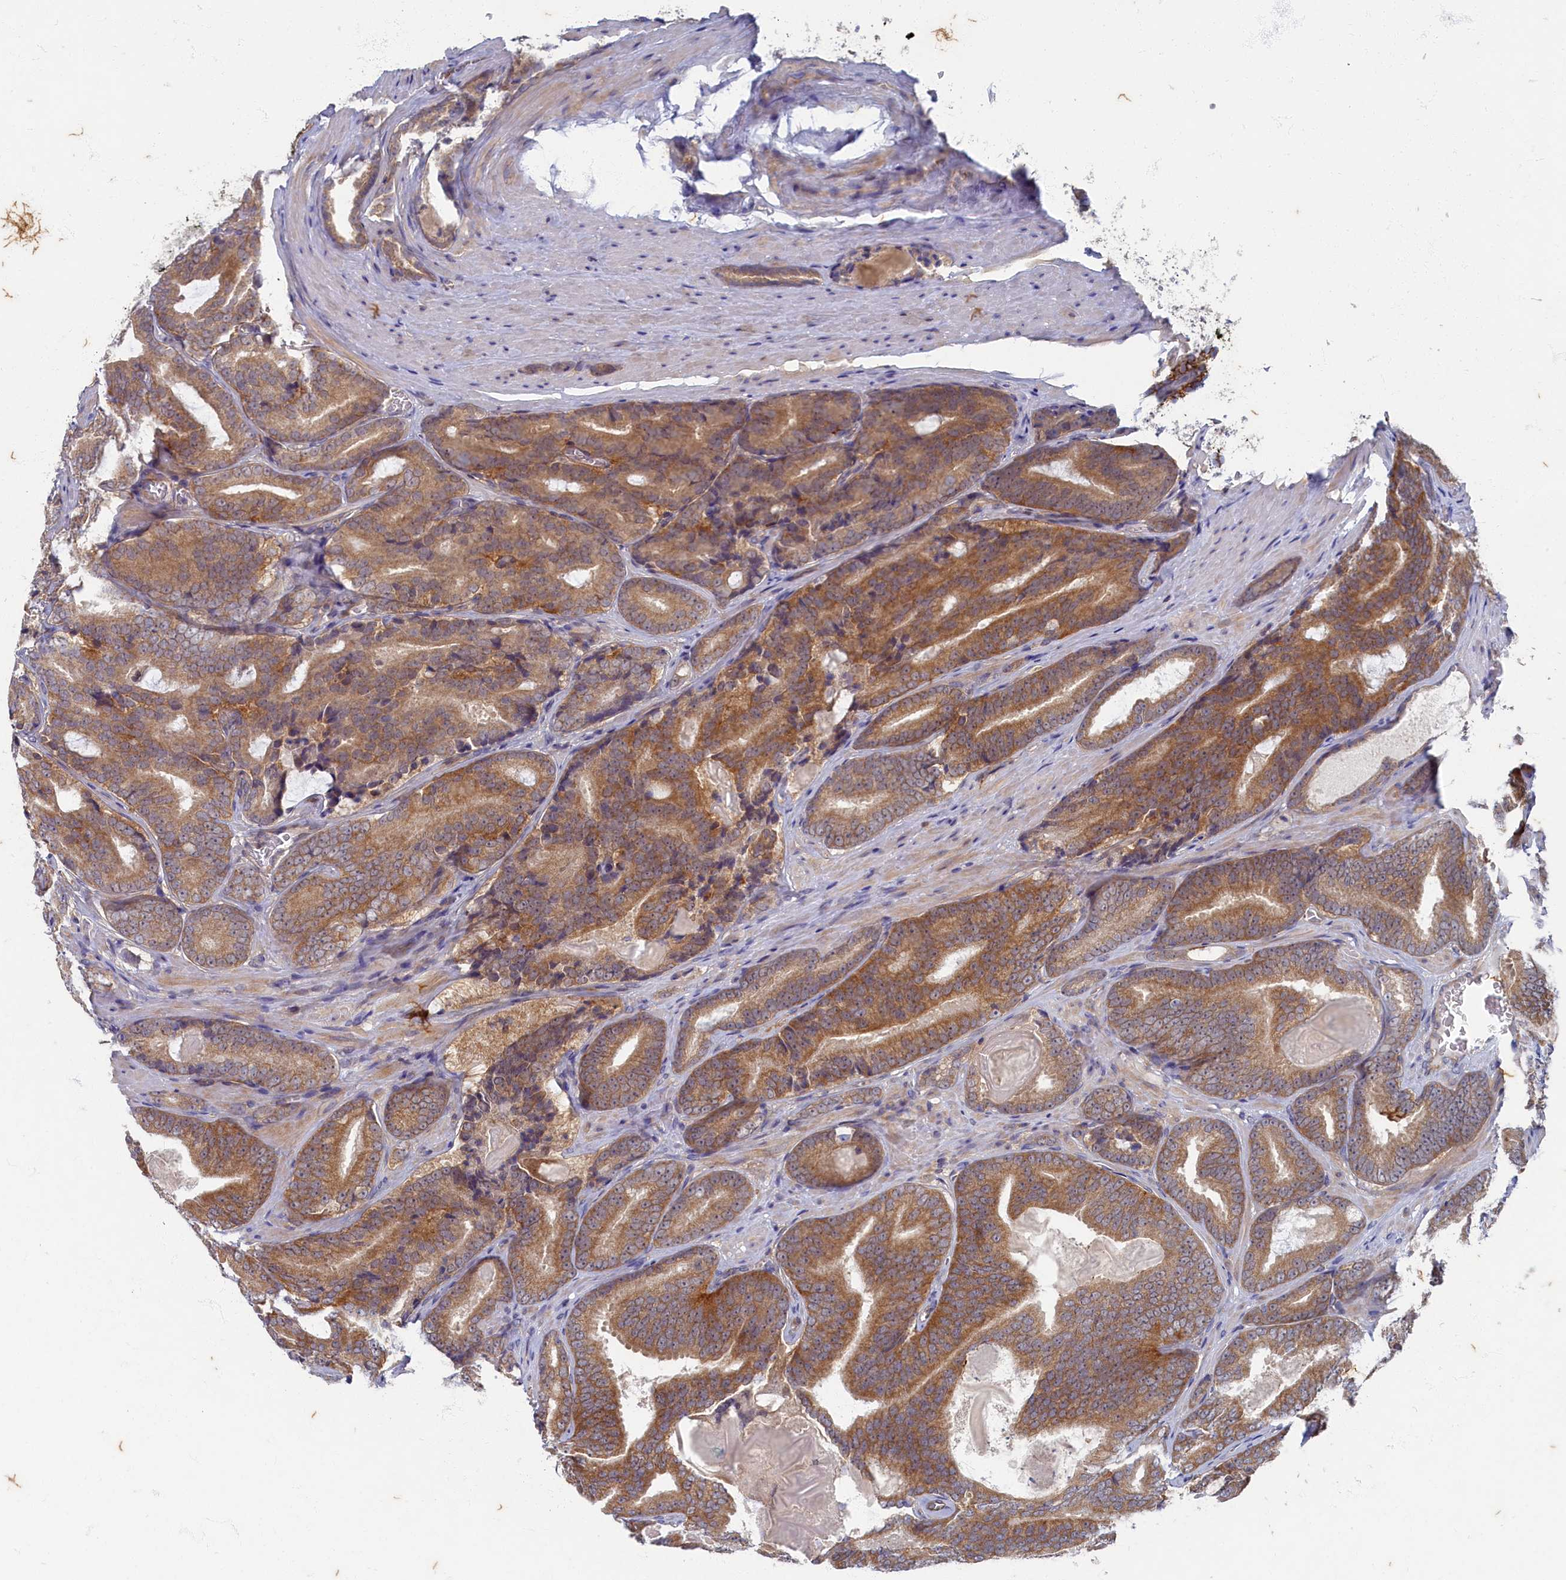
{"staining": {"intensity": "moderate", "quantity": ">75%", "location": "cytoplasmic/membranous"}, "tissue": "prostate cancer", "cell_type": "Tumor cells", "image_type": "cancer", "snomed": [{"axis": "morphology", "description": "Adenocarcinoma, High grade"}, {"axis": "topography", "description": "Prostate"}], "caption": "Immunohistochemistry (IHC) (DAB (3,3'-diaminobenzidine)) staining of human high-grade adenocarcinoma (prostate) shows moderate cytoplasmic/membranous protein staining in approximately >75% of tumor cells. Nuclei are stained in blue.", "gene": "WDR59", "patient": {"sex": "male", "age": 66}}